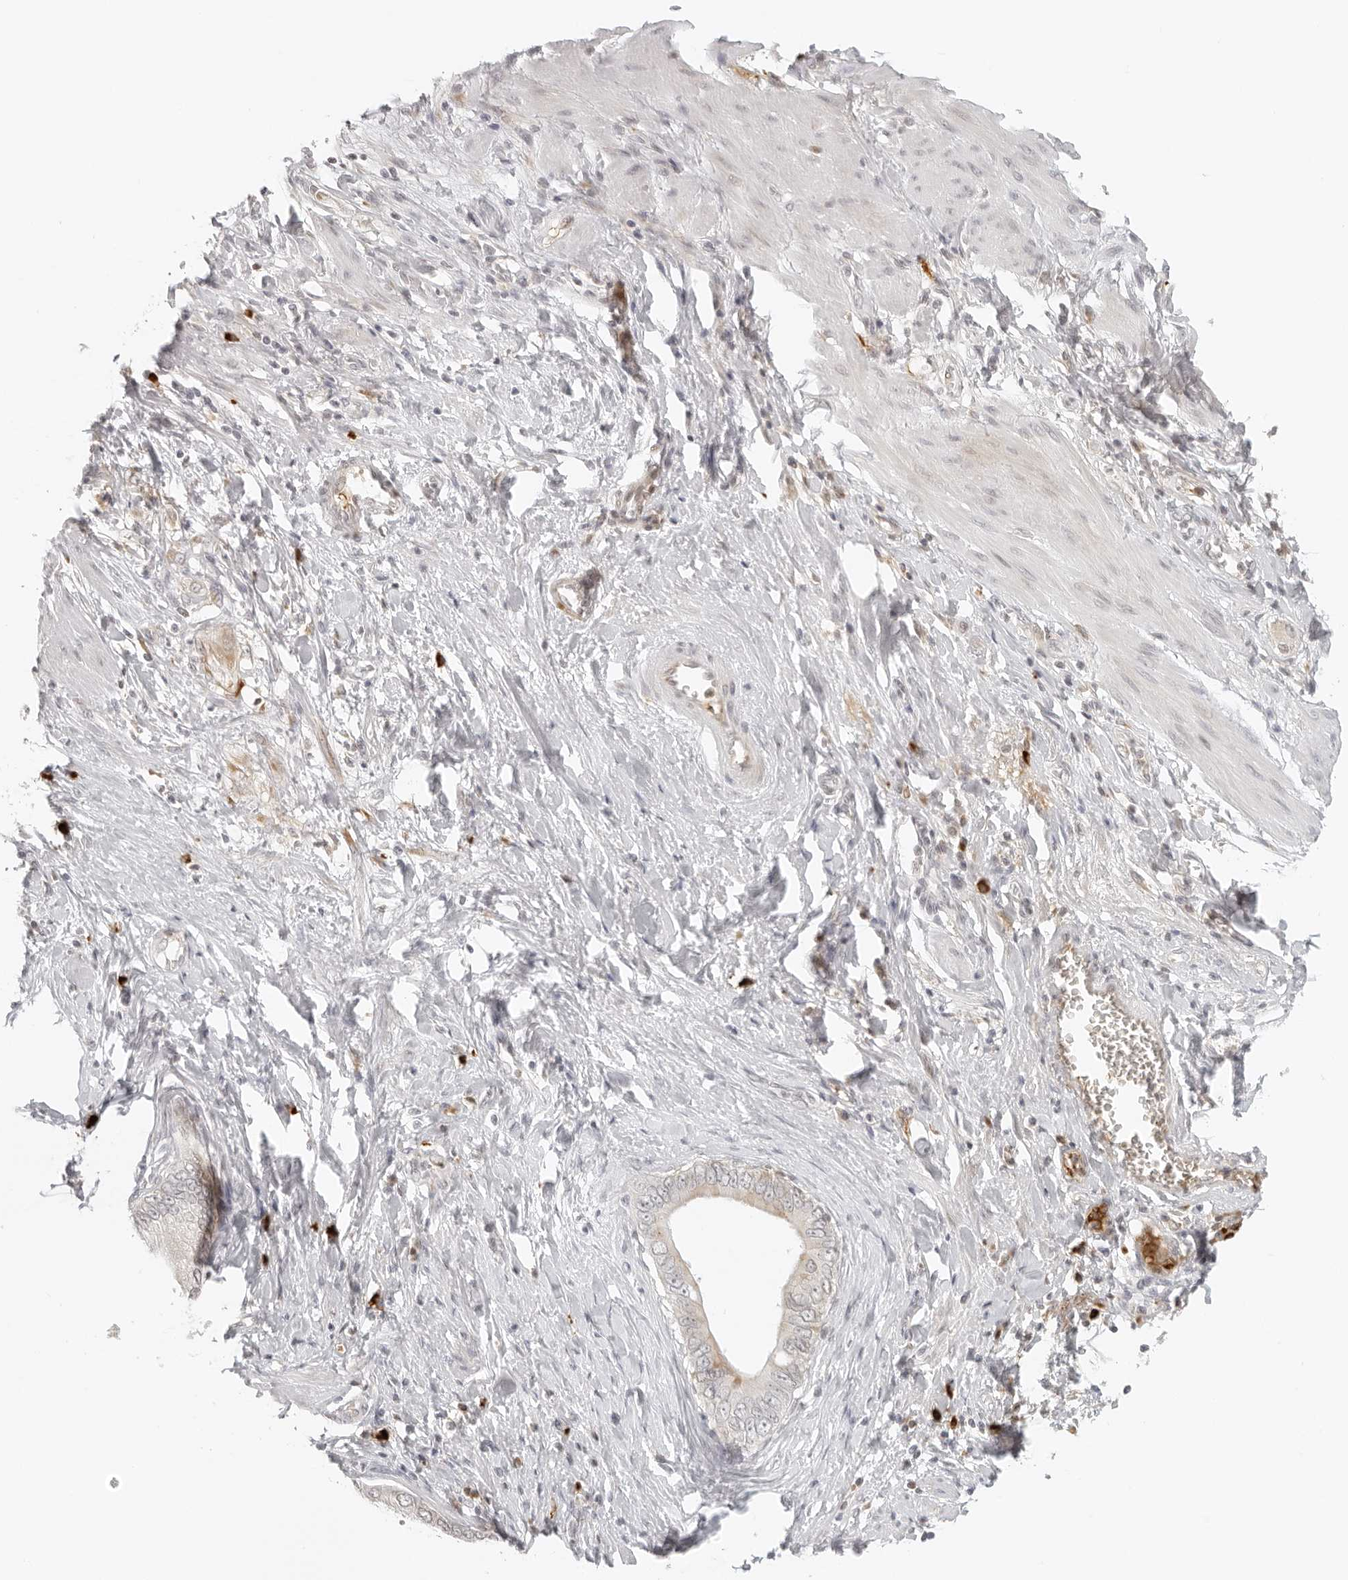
{"staining": {"intensity": "negative", "quantity": "none", "location": "none"}, "tissue": "pancreatic cancer", "cell_type": "Tumor cells", "image_type": "cancer", "snomed": [{"axis": "morphology", "description": "Normal tissue, NOS"}, {"axis": "topography", "description": "Lymph node"}], "caption": "Tumor cells show no significant protein staining in pancreatic cancer.", "gene": "ZNF678", "patient": {"sex": "male", "age": 50}}